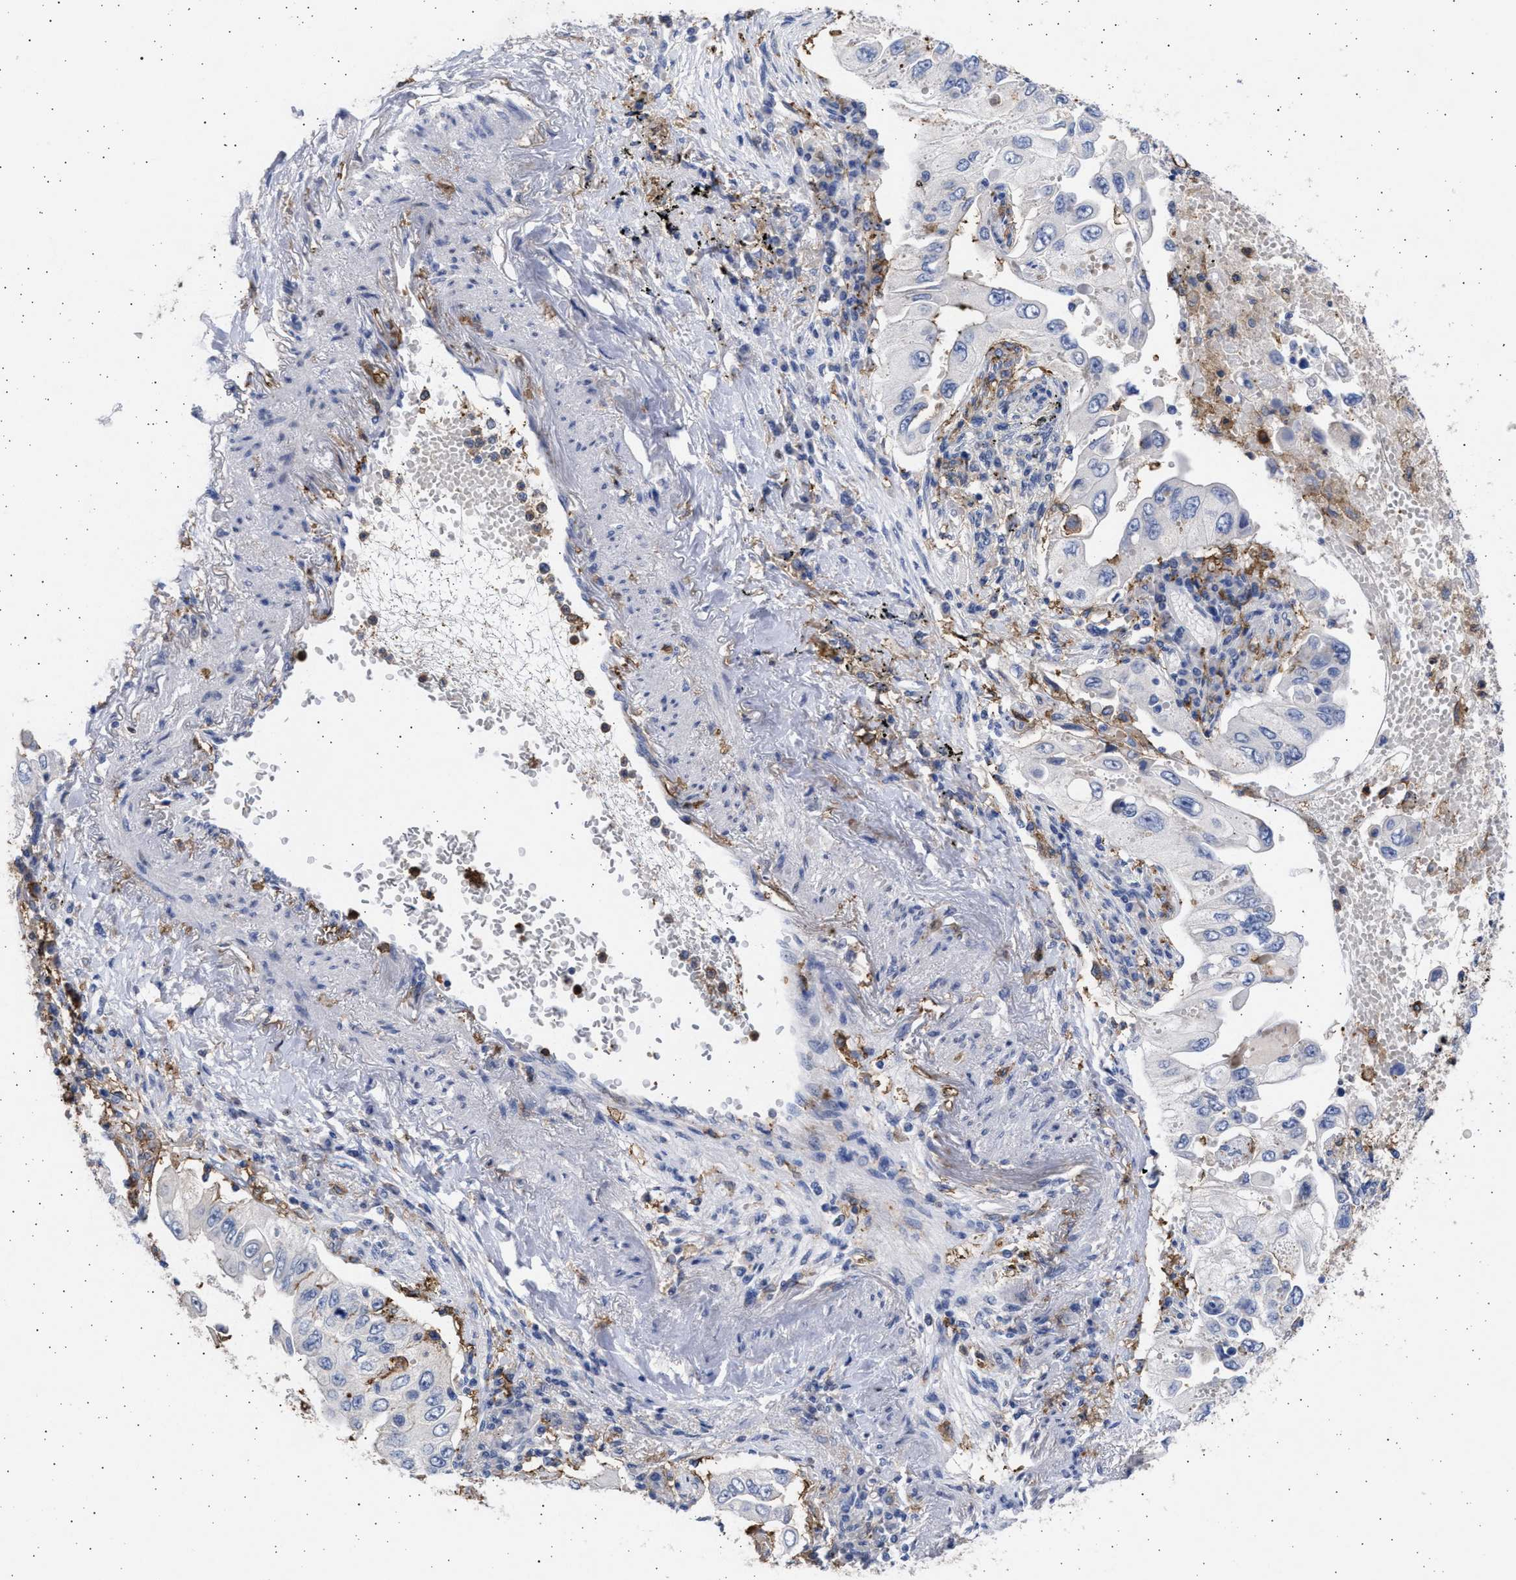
{"staining": {"intensity": "negative", "quantity": "none", "location": "none"}, "tissue": "lung cancer", "cell_type": "Tumor cells", "image_type": "cancer", "snomed": [{"axis": "morphology", "description": "Adenocarcinoma, NOS"}, {"axis": "topography", "description": "Lung"}], "caption": "DAB immunohistochemical staining of adenocarcinoma (lung) displays no significant positivity in tumor cells.", "gene": "FCER1A", "patient": {"sex": "male", "age": 84}}